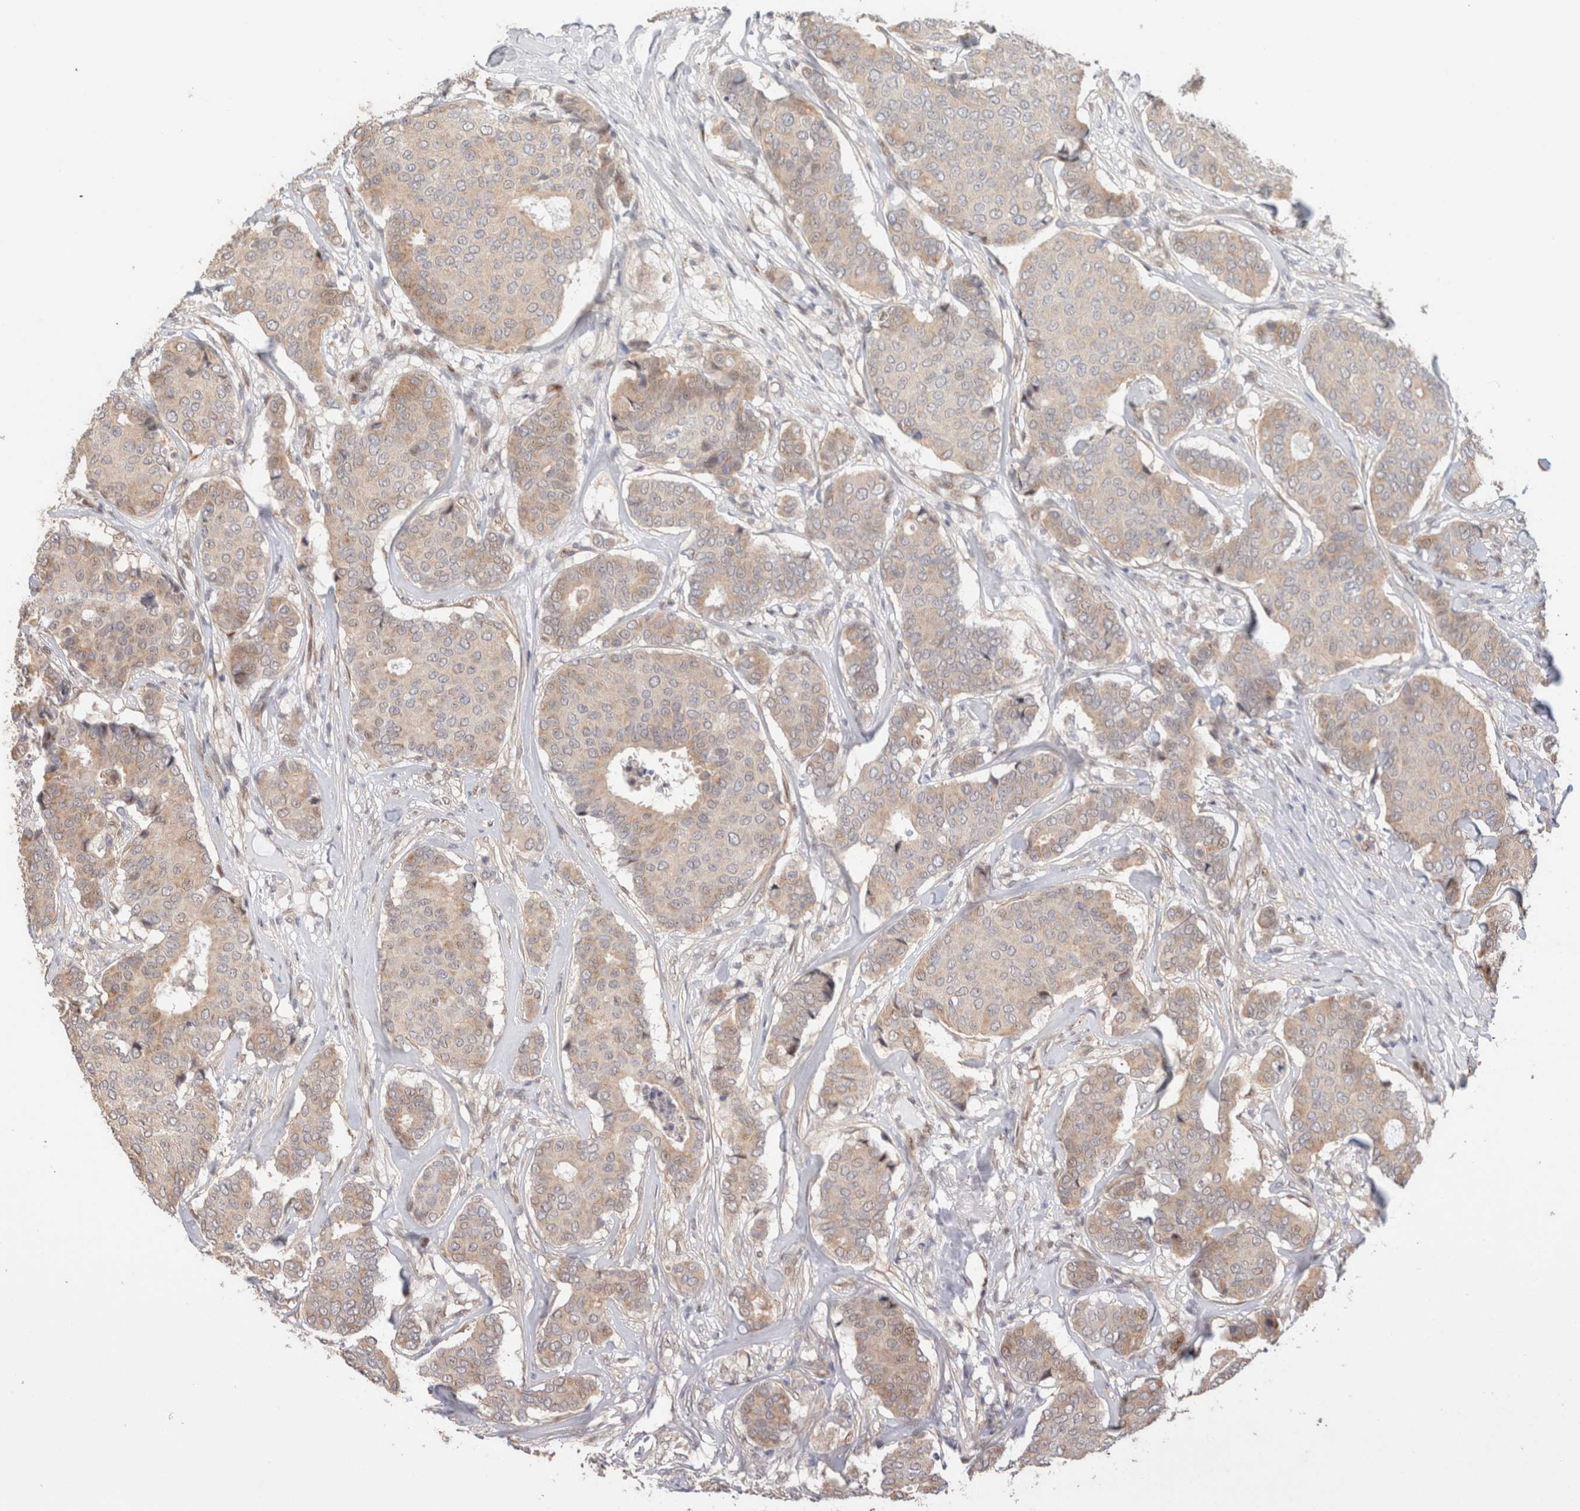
{"staining": {"intensity": "weak", "quantity": ">75%", "location": "cytoplasmic/membranous"}, "tissue": "breast cancer", "cell_type": "Tumor cells", "image_type": "cancer", "snomed": [{"axis": "morphology", "description": "Duct carcinoma"}, {"axis": "topography", "description": "Breast"}], "caption": "Breast invasive ductal carcinoma tissue exhibits weak cytoplasmic/membranous positivity in about >75% of tumor cells", "gene": "ID3", "patient": {"sex": "female", "age": 75}}